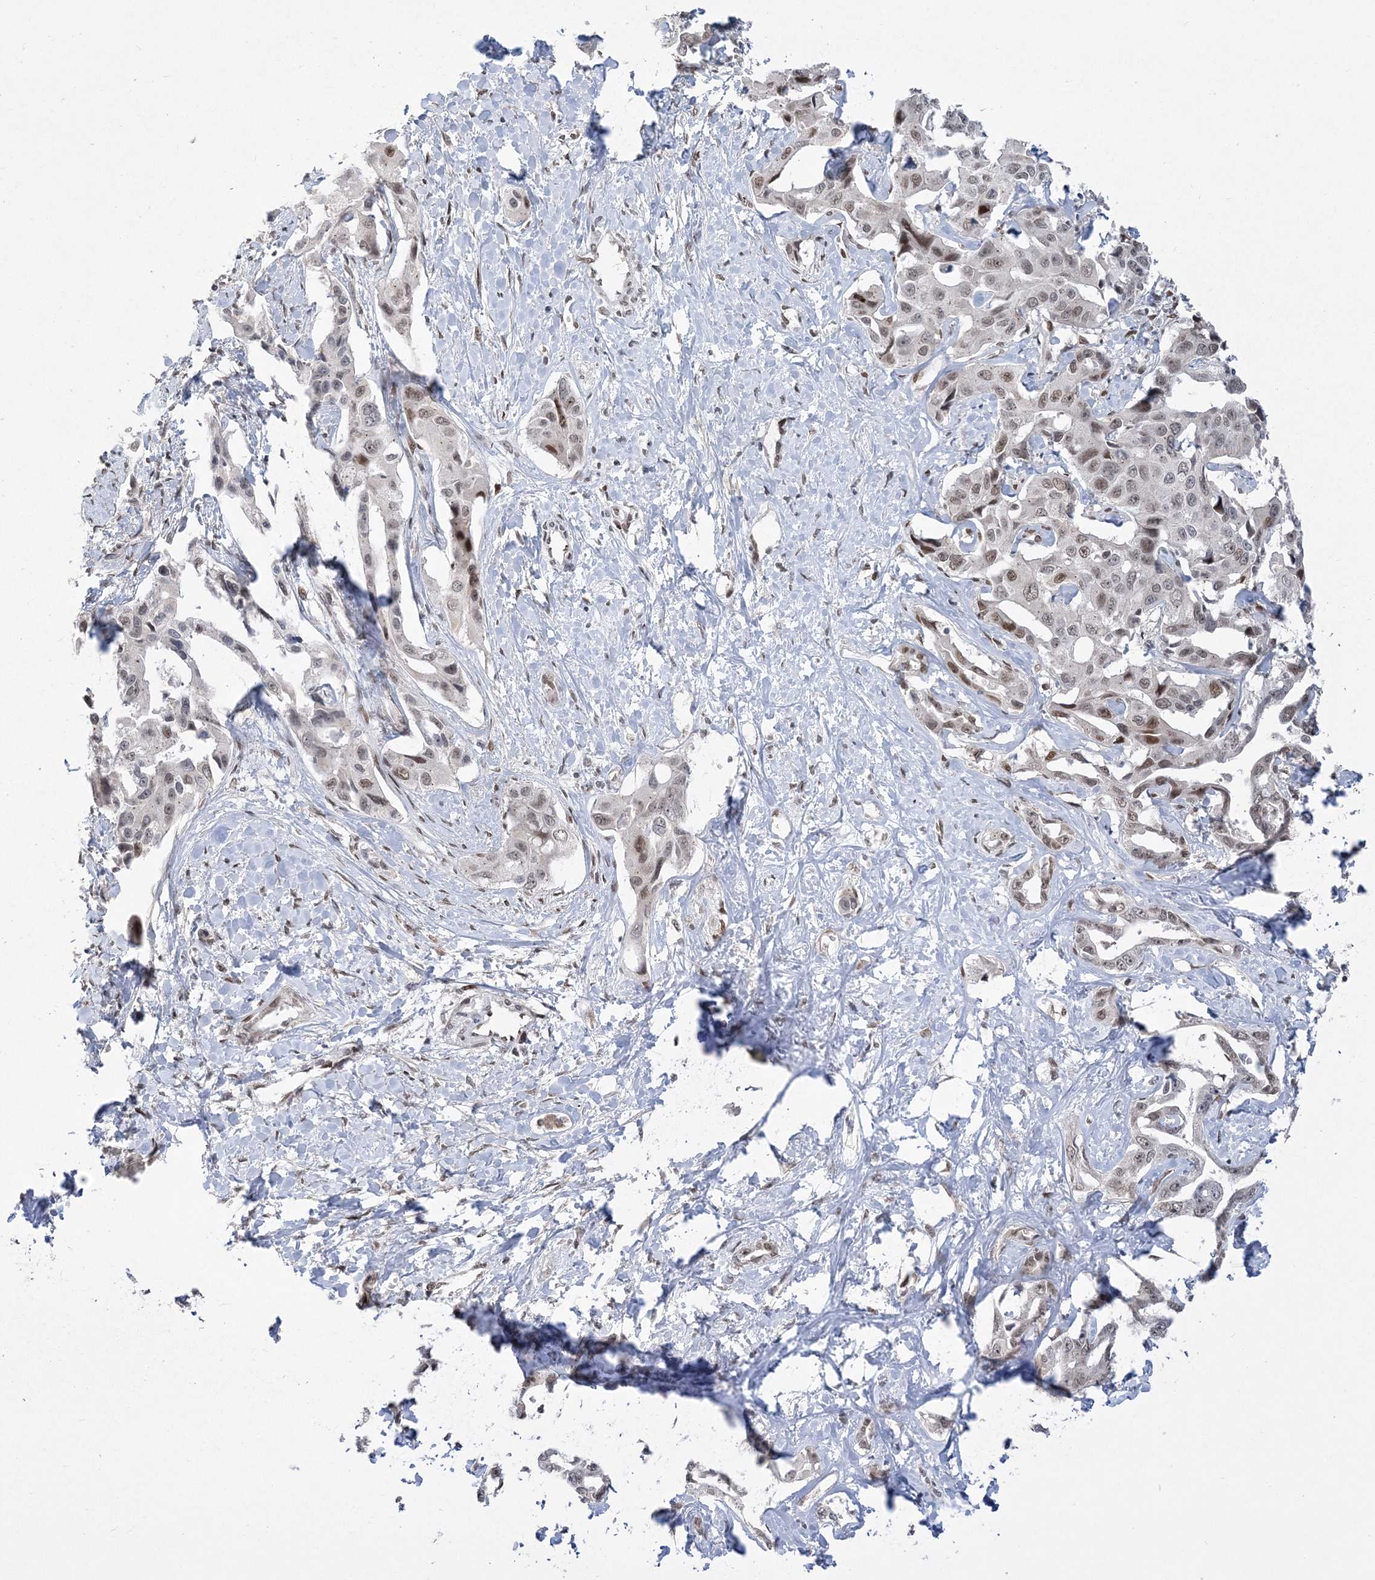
{"staining": {"intensity": "moderate", "quantity": "<25%", "location": "nuclear"}, "tissue": "liver cancer", "cell_type": "Tumor cells", "image_type": "cancer", "snomed": [{"axis": "morphology", "description": "Cholangiocarcinoma"}, {"axis": "topography", "description": "Liver"}], "caption": "Immunohistochemistry (IHC) (DAB (3,3'-diaminobenzidine)) staining of liver cholangiocarcinoma reveals moderate nuclear protein positivity in about <25% of tumor cells.", "gene": "WAC", "patient": {"sex": "male", "age": 59}}